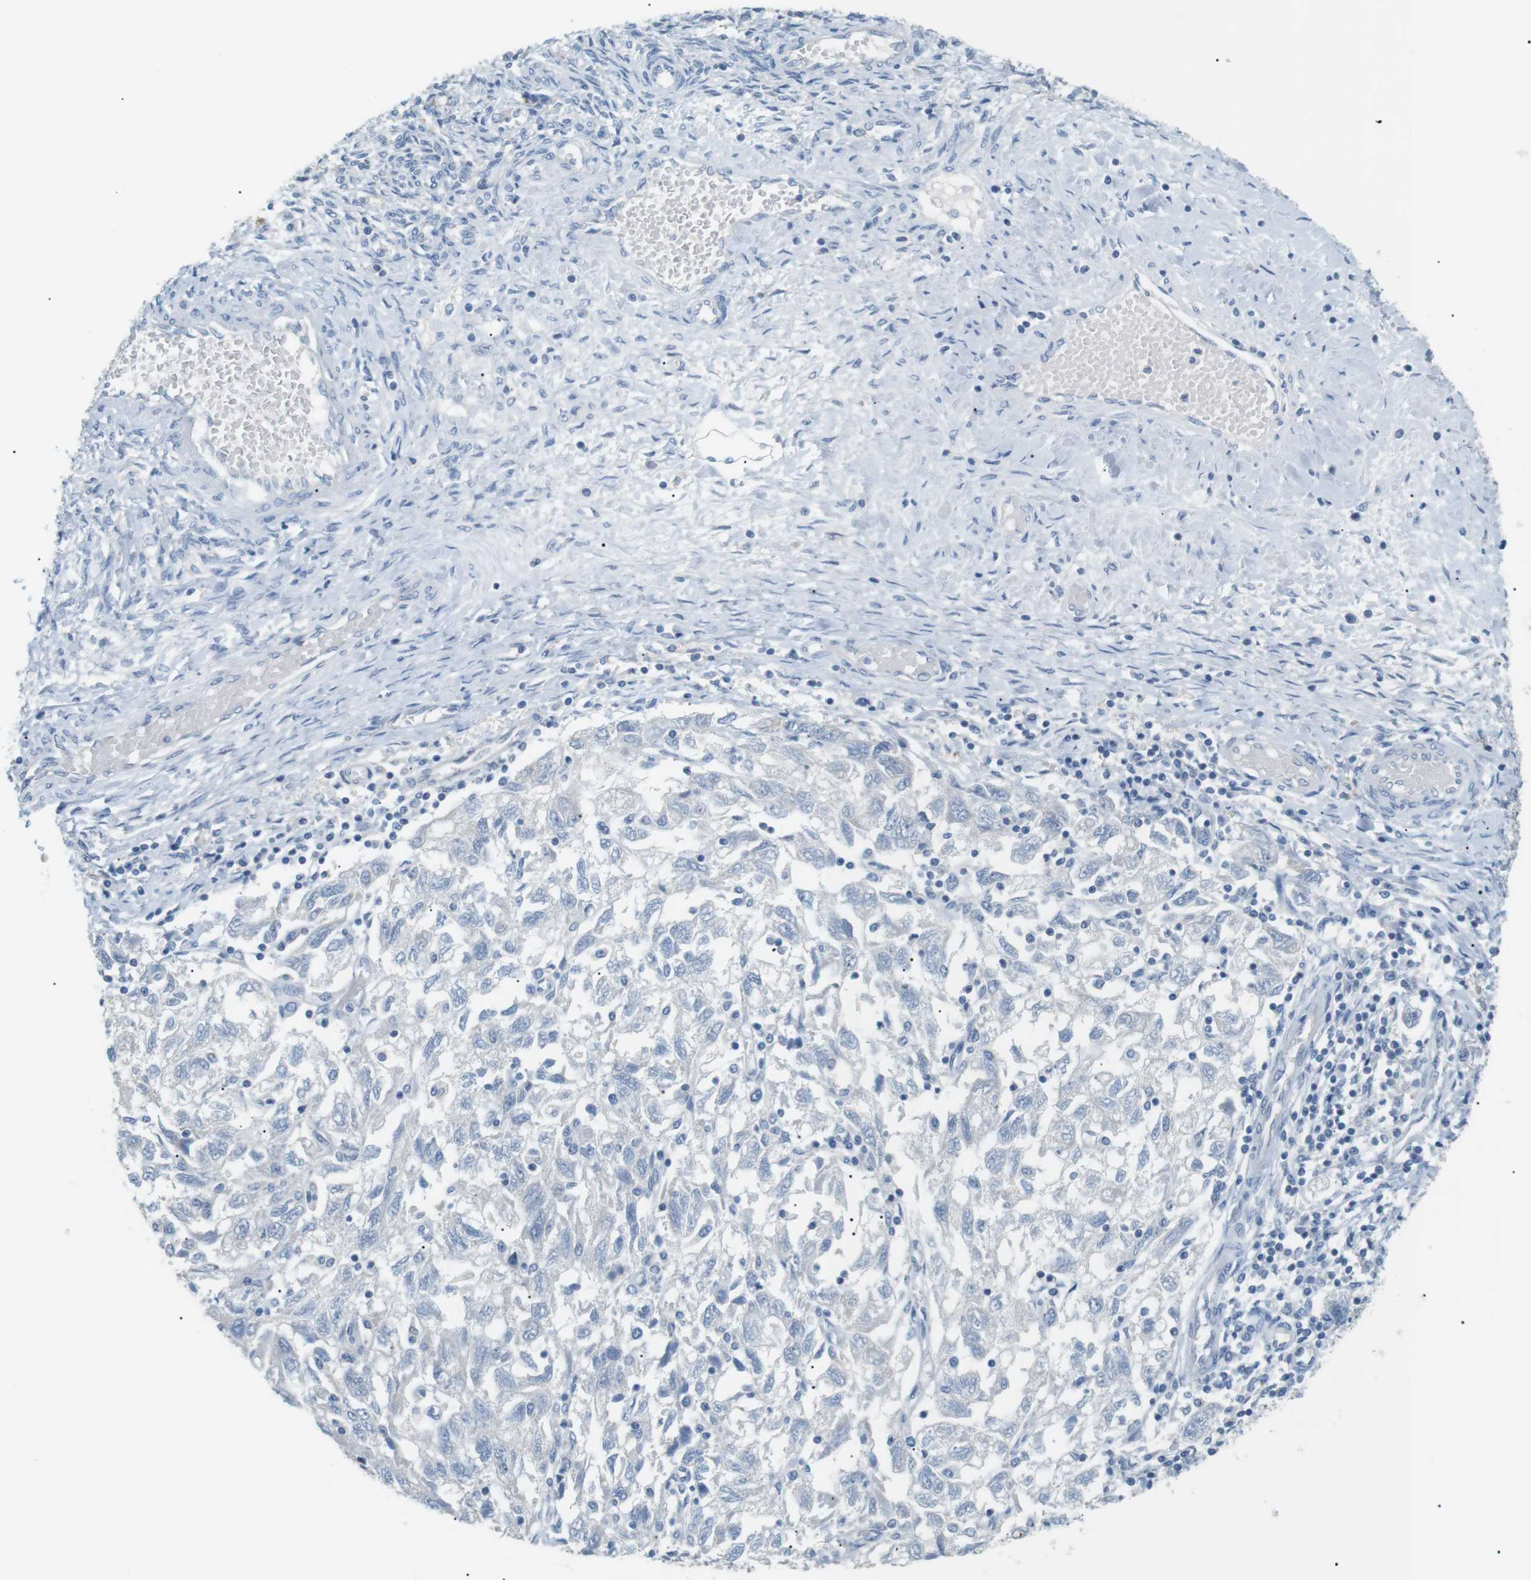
{"staining": {"intensity": "negative", "quantity": "none", "location": "none"}, "tissue": "ovarian cancer", "cell_type": "Tumor cells", "image_type": "cancer", "snomed": [{"axis": "morphology", "description": "Carcinoma, NOS"}, {"axis": "morphology", "description": "Cystadenocarcinoma, serous, NOS"}, {"axis": "topography", "description": "Ovary"}], "caption": "This is an IHC photomicrograph of ovarian cancer. There is no staining in tumor cells.", "gene": "CDH26", "patient": {"sex": "female", "age": 69}}